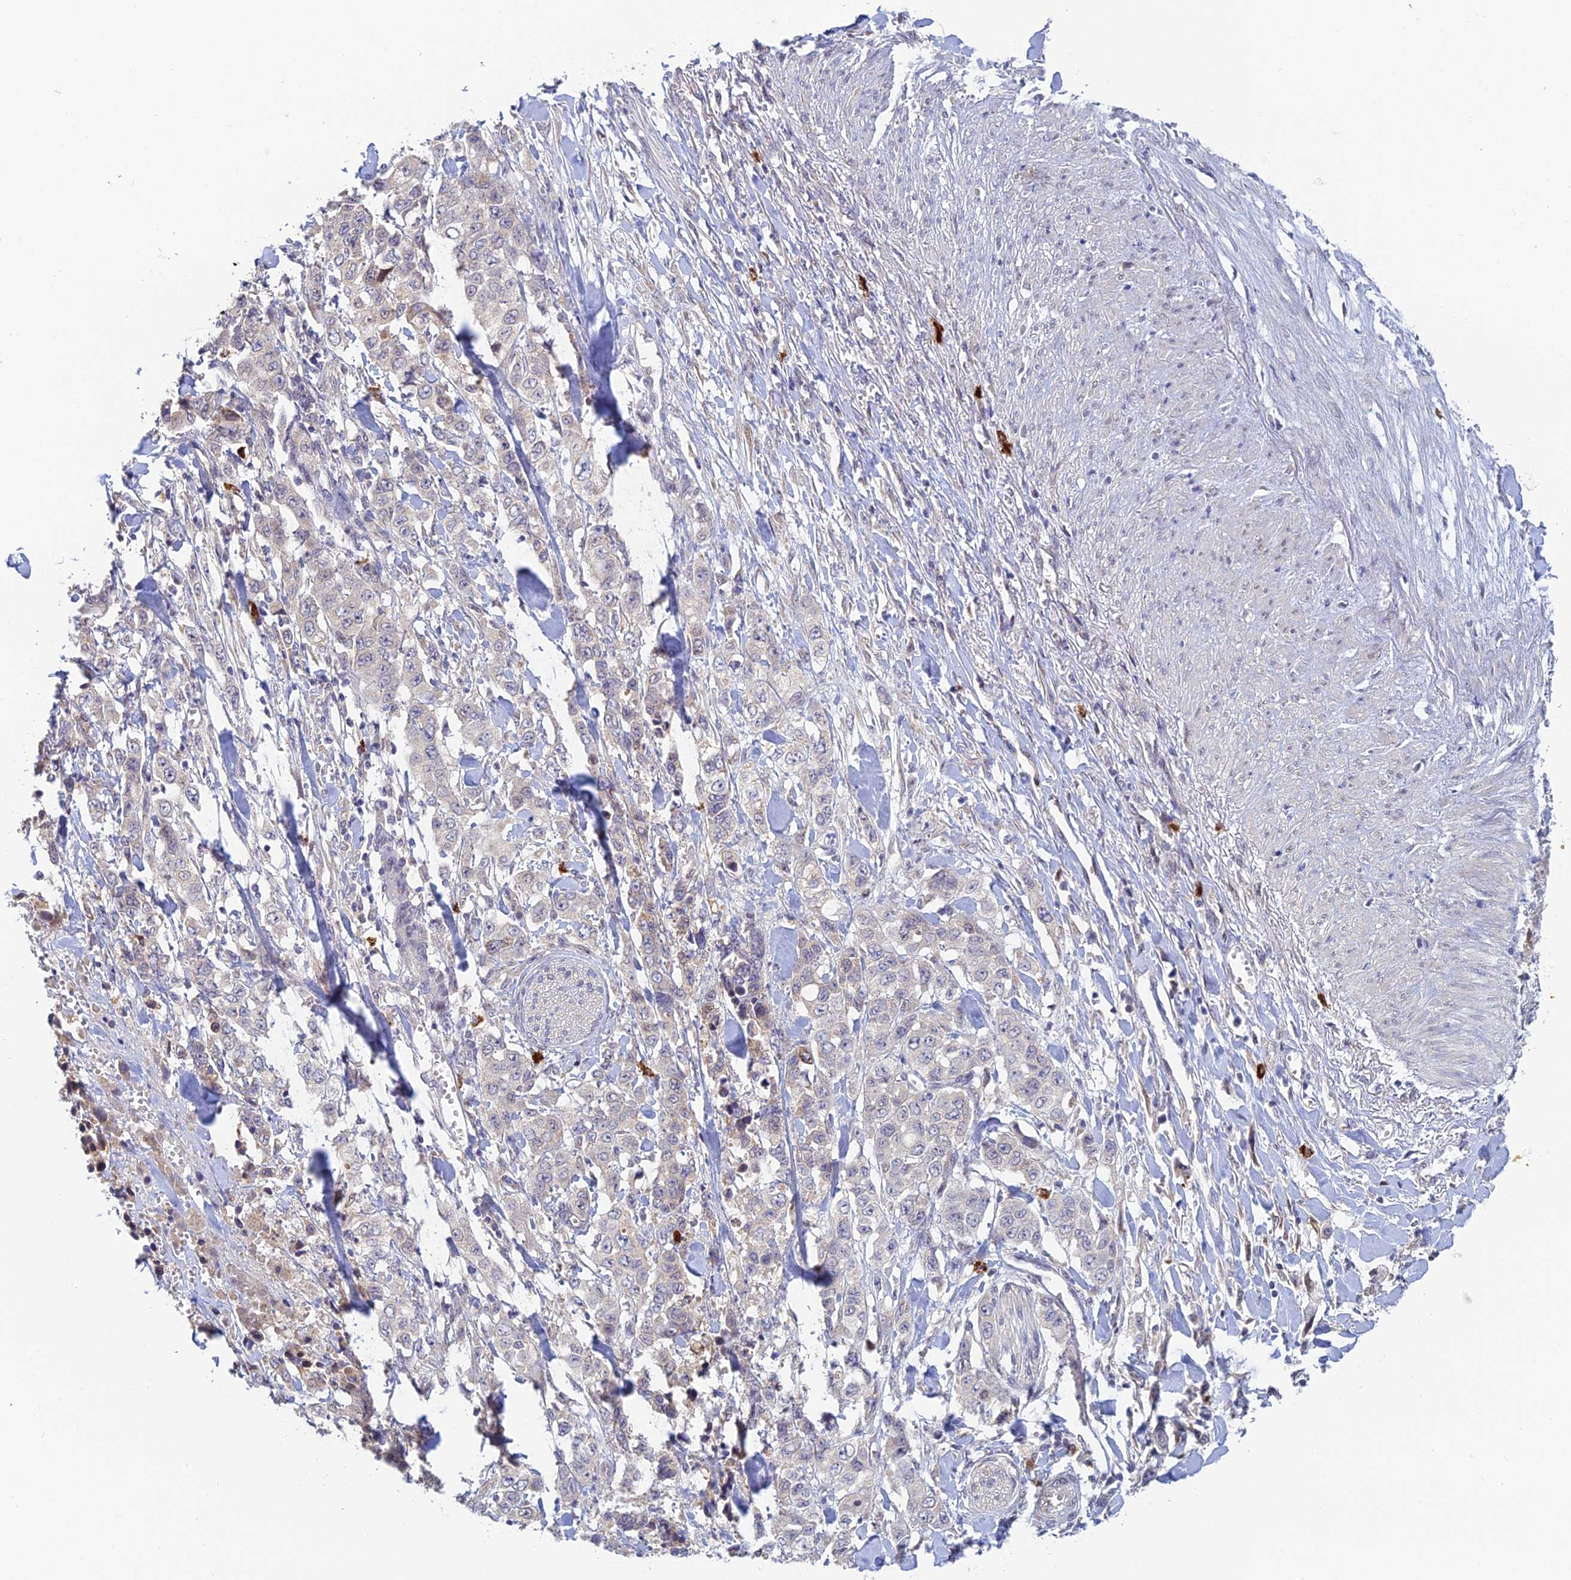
{"staining": {"intensity": "negative", "quantity": "none", "location": "none"}, "tissue": "stomach cancer", "cell_type": "Tumor cells", "image_type": "cancer", "snomed": [{"axis": "morphology", "description": "Adenocarcinoma, NOS"}, {"axis": "topography", "description": "Stomach, upper"}], "caption": "Tumor cells are negative for brown protein staining in stomach adenocarcinoma.", "gene": "SKIC8", "patient": {"sex": "male", "age": 62}}